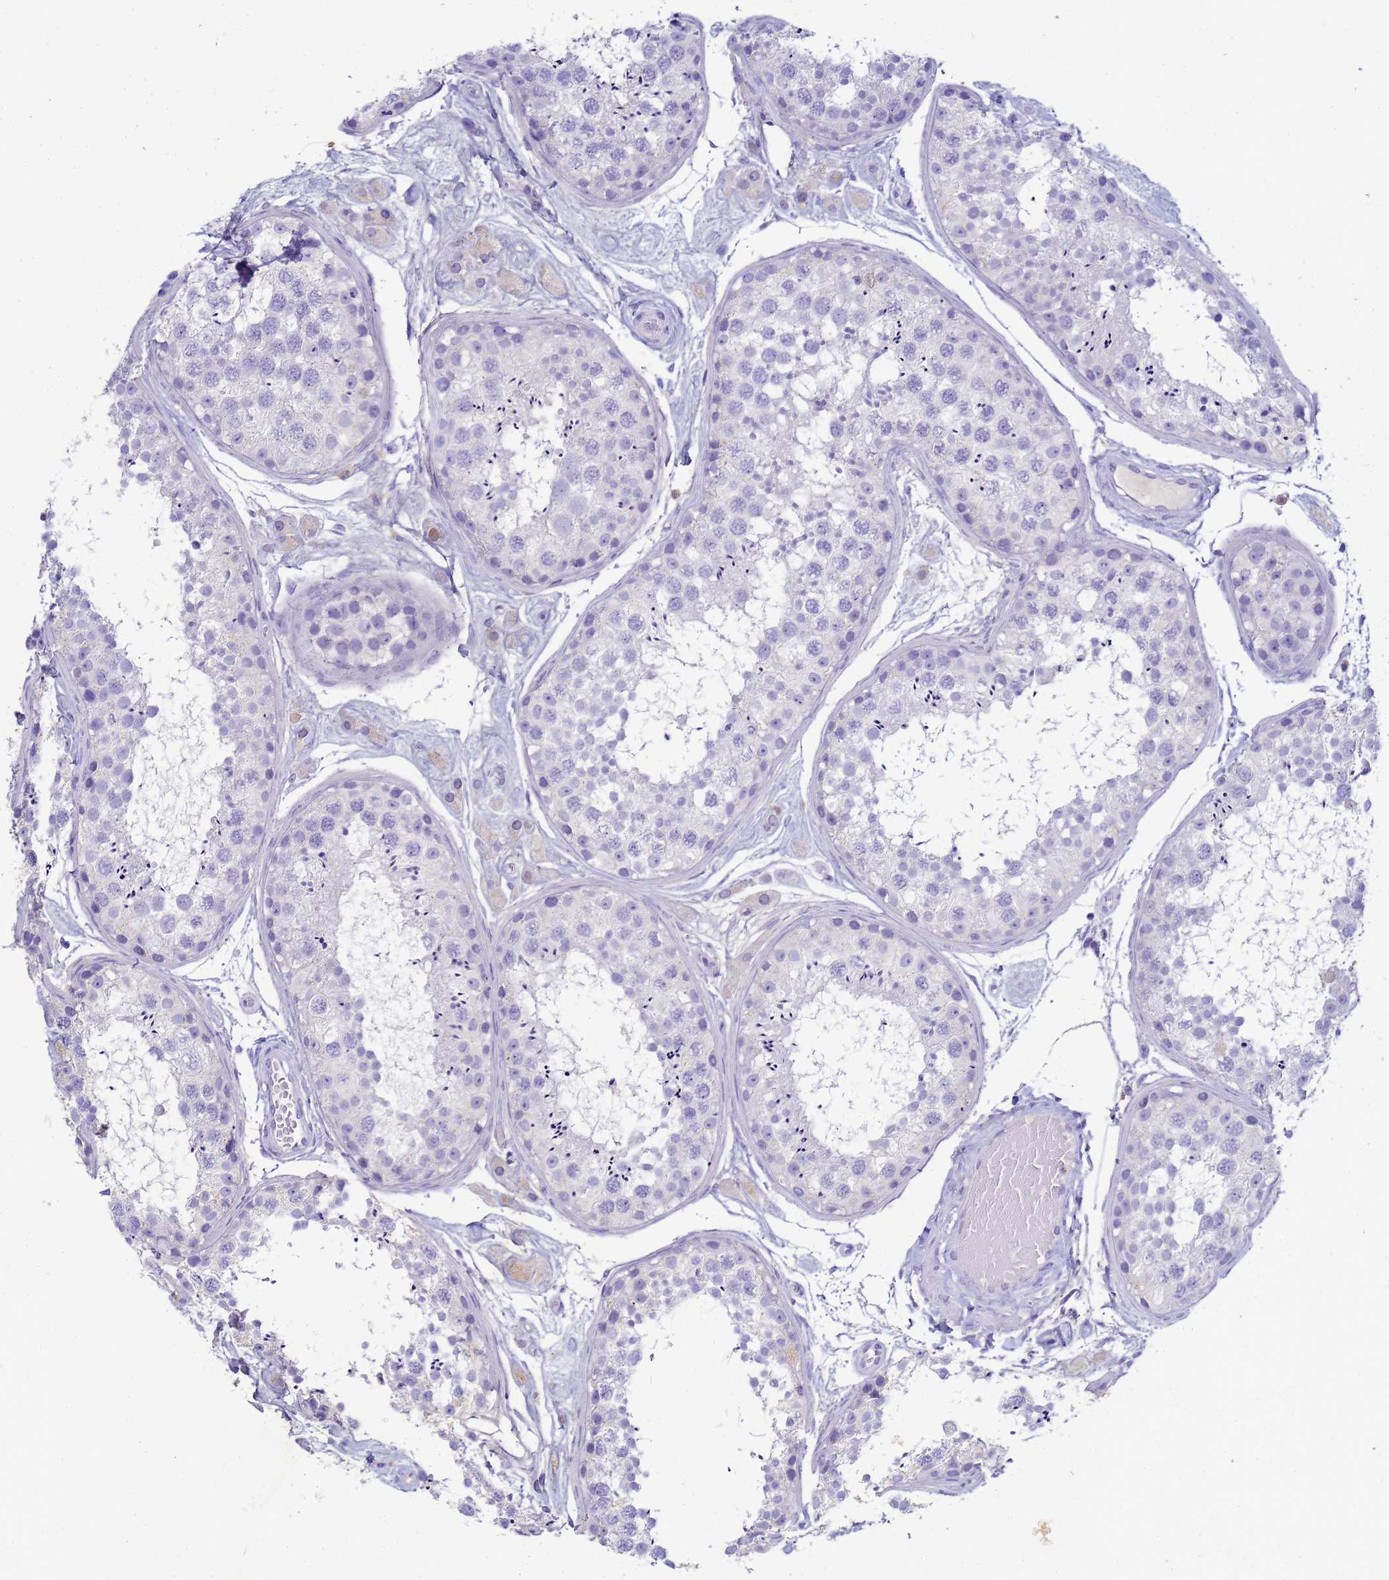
{"staining": {"intensity": "negative", "quantity": "none", "location": "none"}, "tissue": "testis", "cell_type": "Cells in seminiferous ducts", "image_type": "normal", "snomed": [{"axis": "morphology", "description": "Normal tissue, NOS"}, {"axis": "topography", "description": "Testis"}], "caption": "DAB immunohistochemical staining of normal human testis shows no significant positivity in cells in seminiferous ducts. (DAB IHC, high magnification).", "gene": "B3GNT8", "patient": {"sex": "male", "age": 25}}